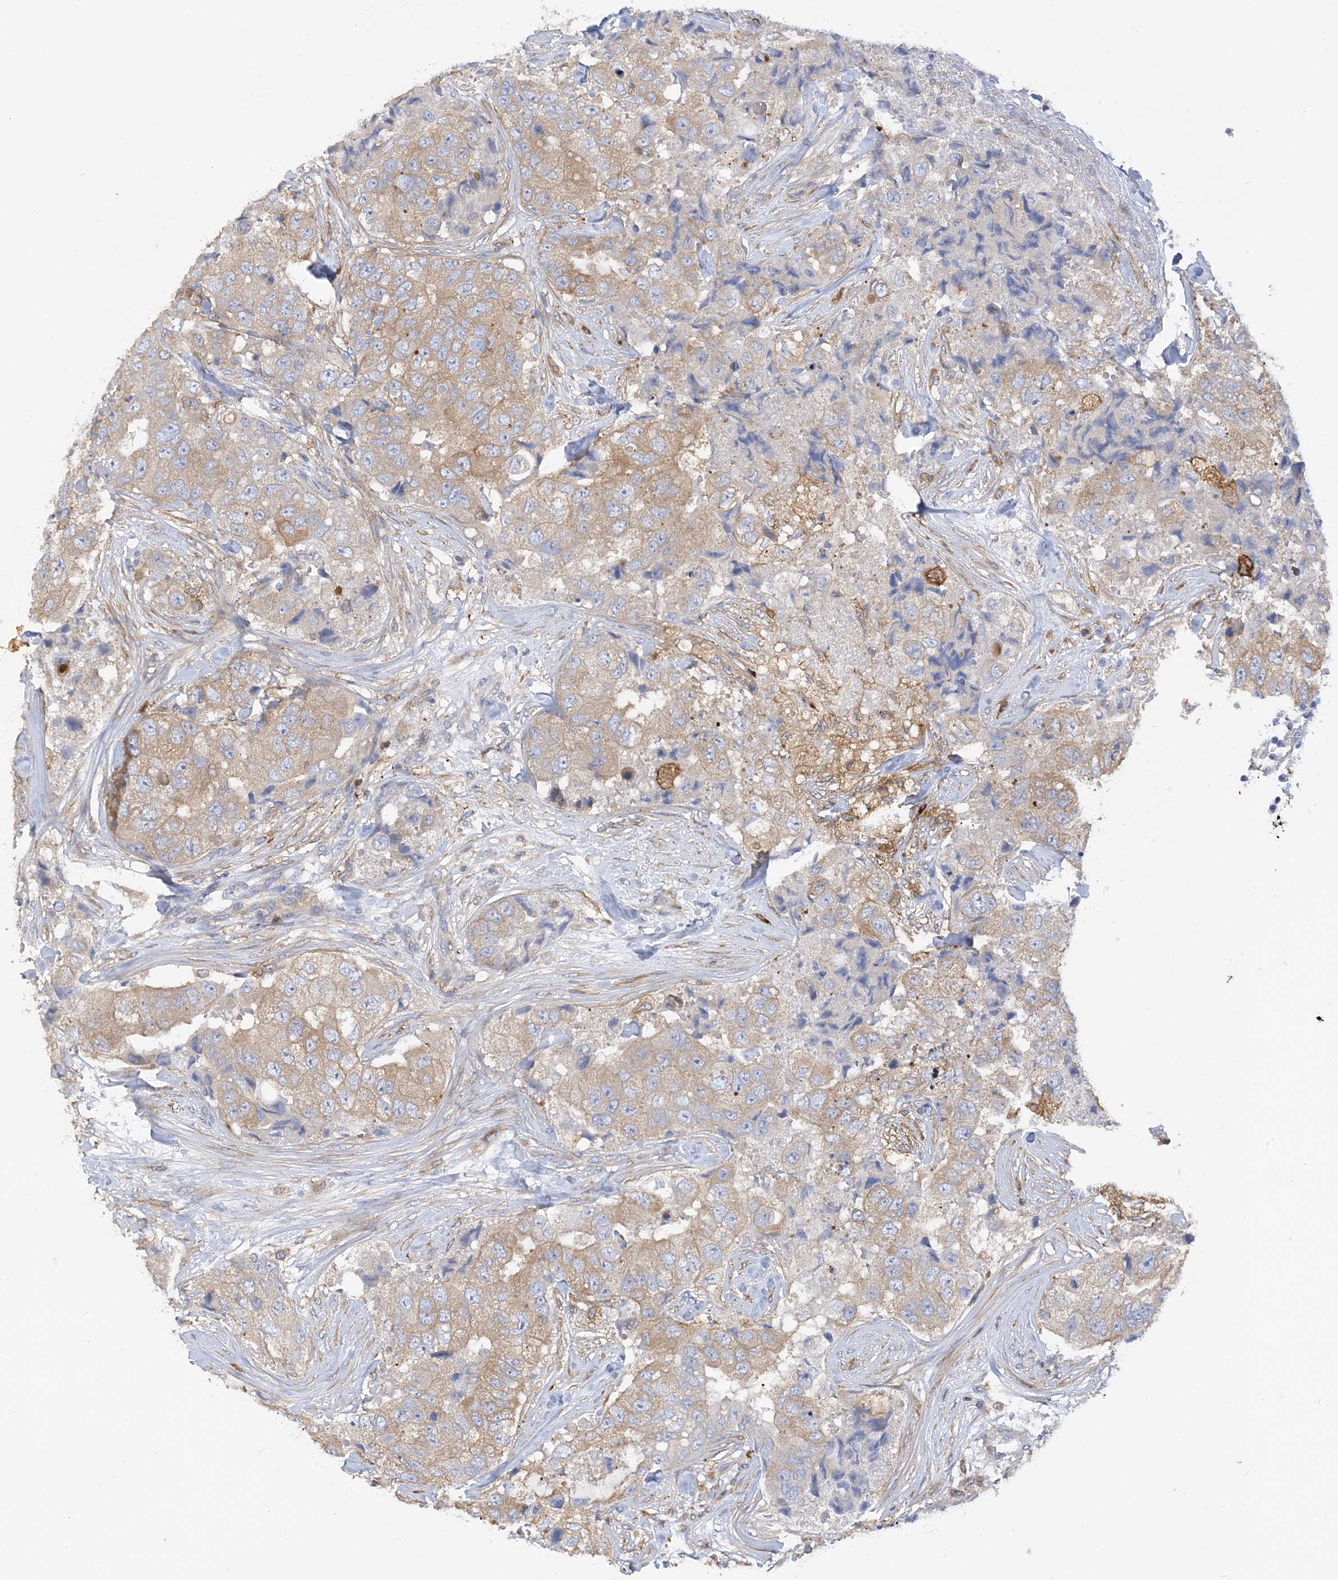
{"staining": {"intensity": "moderate", "quantity": ">75%", "location": "cytoplasmic/membranous"}, "tissue": "breast cancer", "cell_type": "Tumor cells", "image_type": "cancer", "snomed": [{"axis": "morphology", "description": "Duct carcinoma"}, {"axis": "topography", "description": "Breast"}], "caption": "Human breast cancer stained with a protein marker exhibits moderate staining in tumor cells.", "gene": "ARV1", "patient": {"sex": "female", "age": 62}}